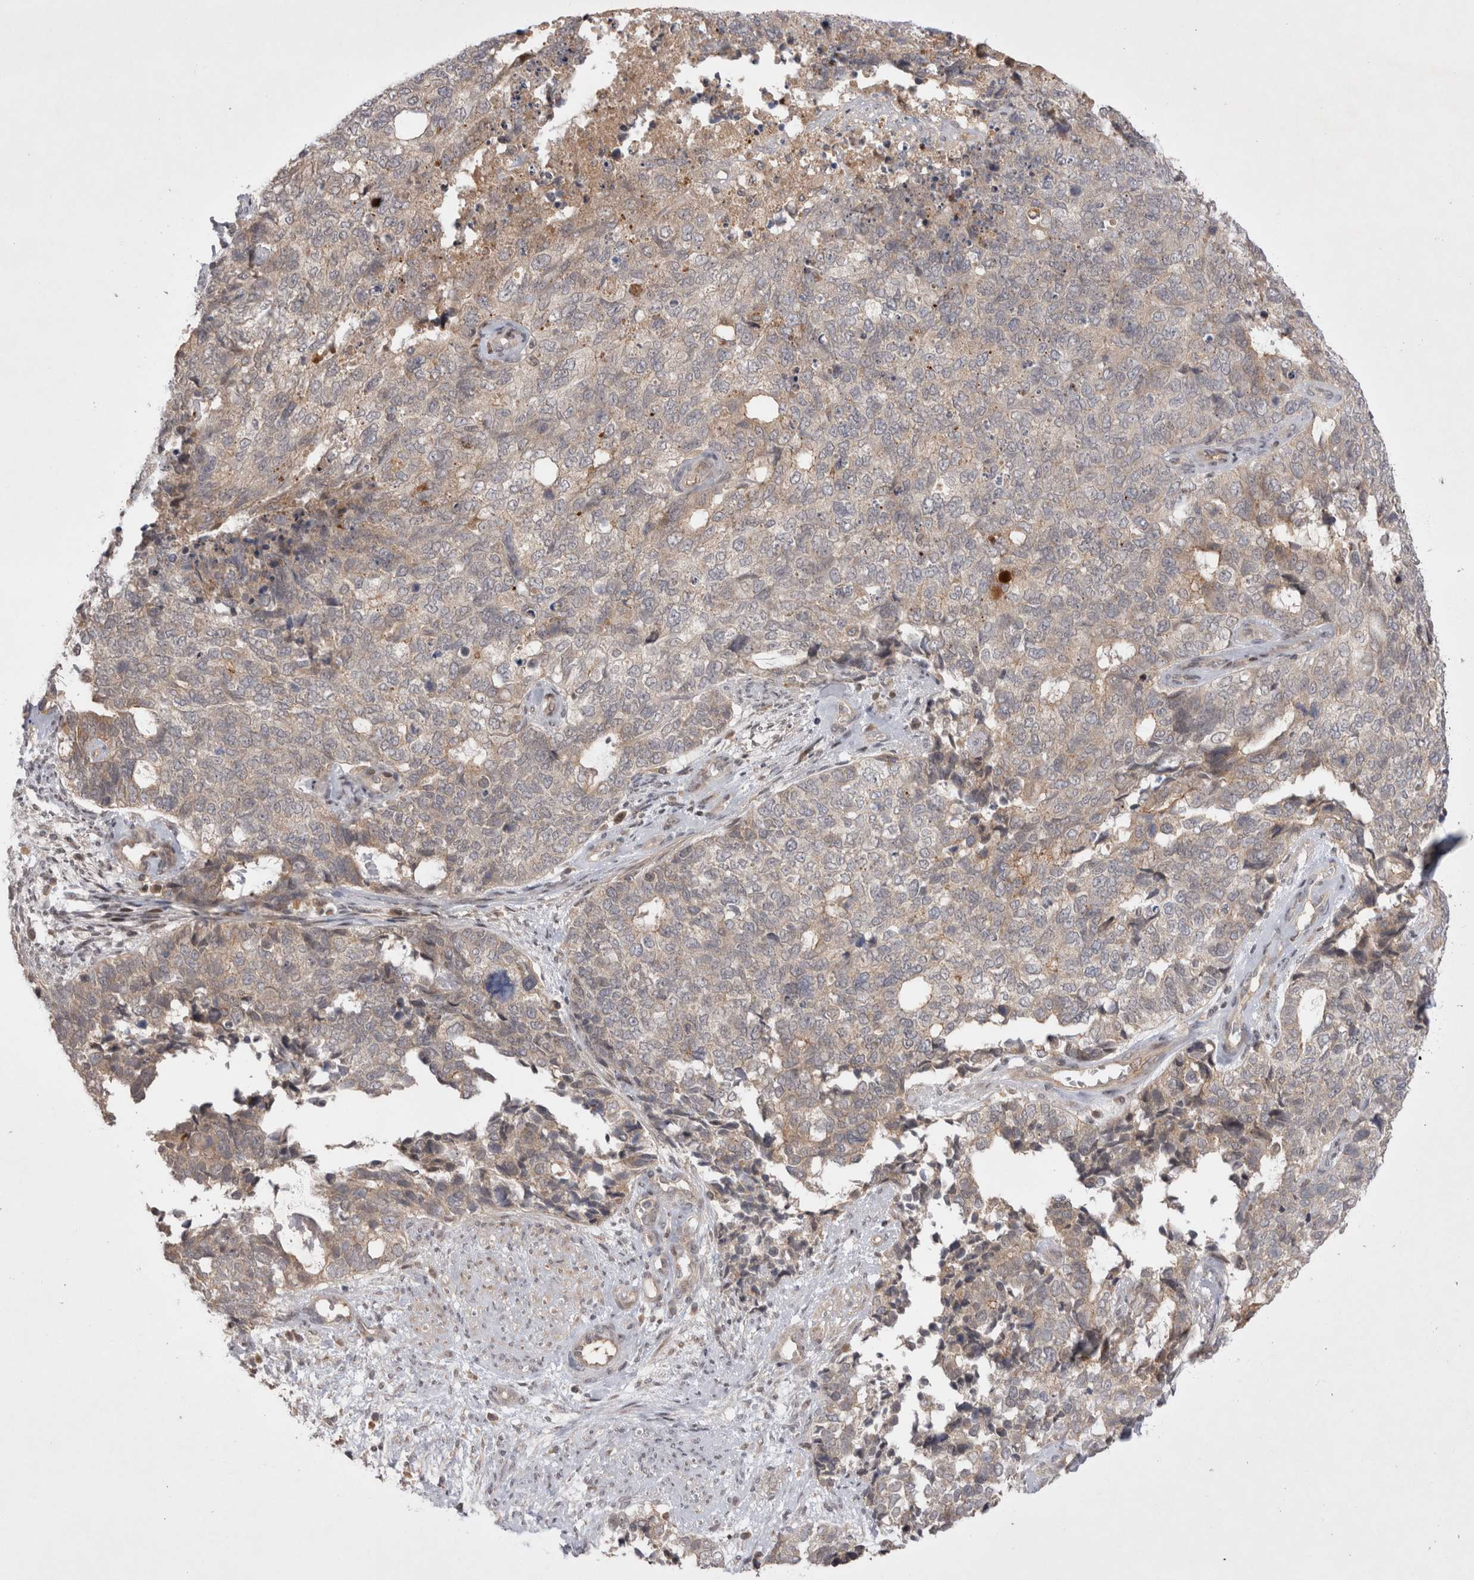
{"staining": {"intensity": "weak", "quantity": "<25%", "location": "cytoplasmic/membranous"}, "tissue": "cervical cancer", "cell_type": "Tumor cells", "image_type": "cancer", "snomed": [{"axis": "morphology", "description": "Squamous cell carcinoma, NOS"}, {"axis": "topography", "description": "Cervix"}], "caption": "An image of human squamous cell carcinoma (cervical) is negative for staining in tumor cells.", "gene": "PLEKHM1", "patient": {"sex": "female", "age": 63}}